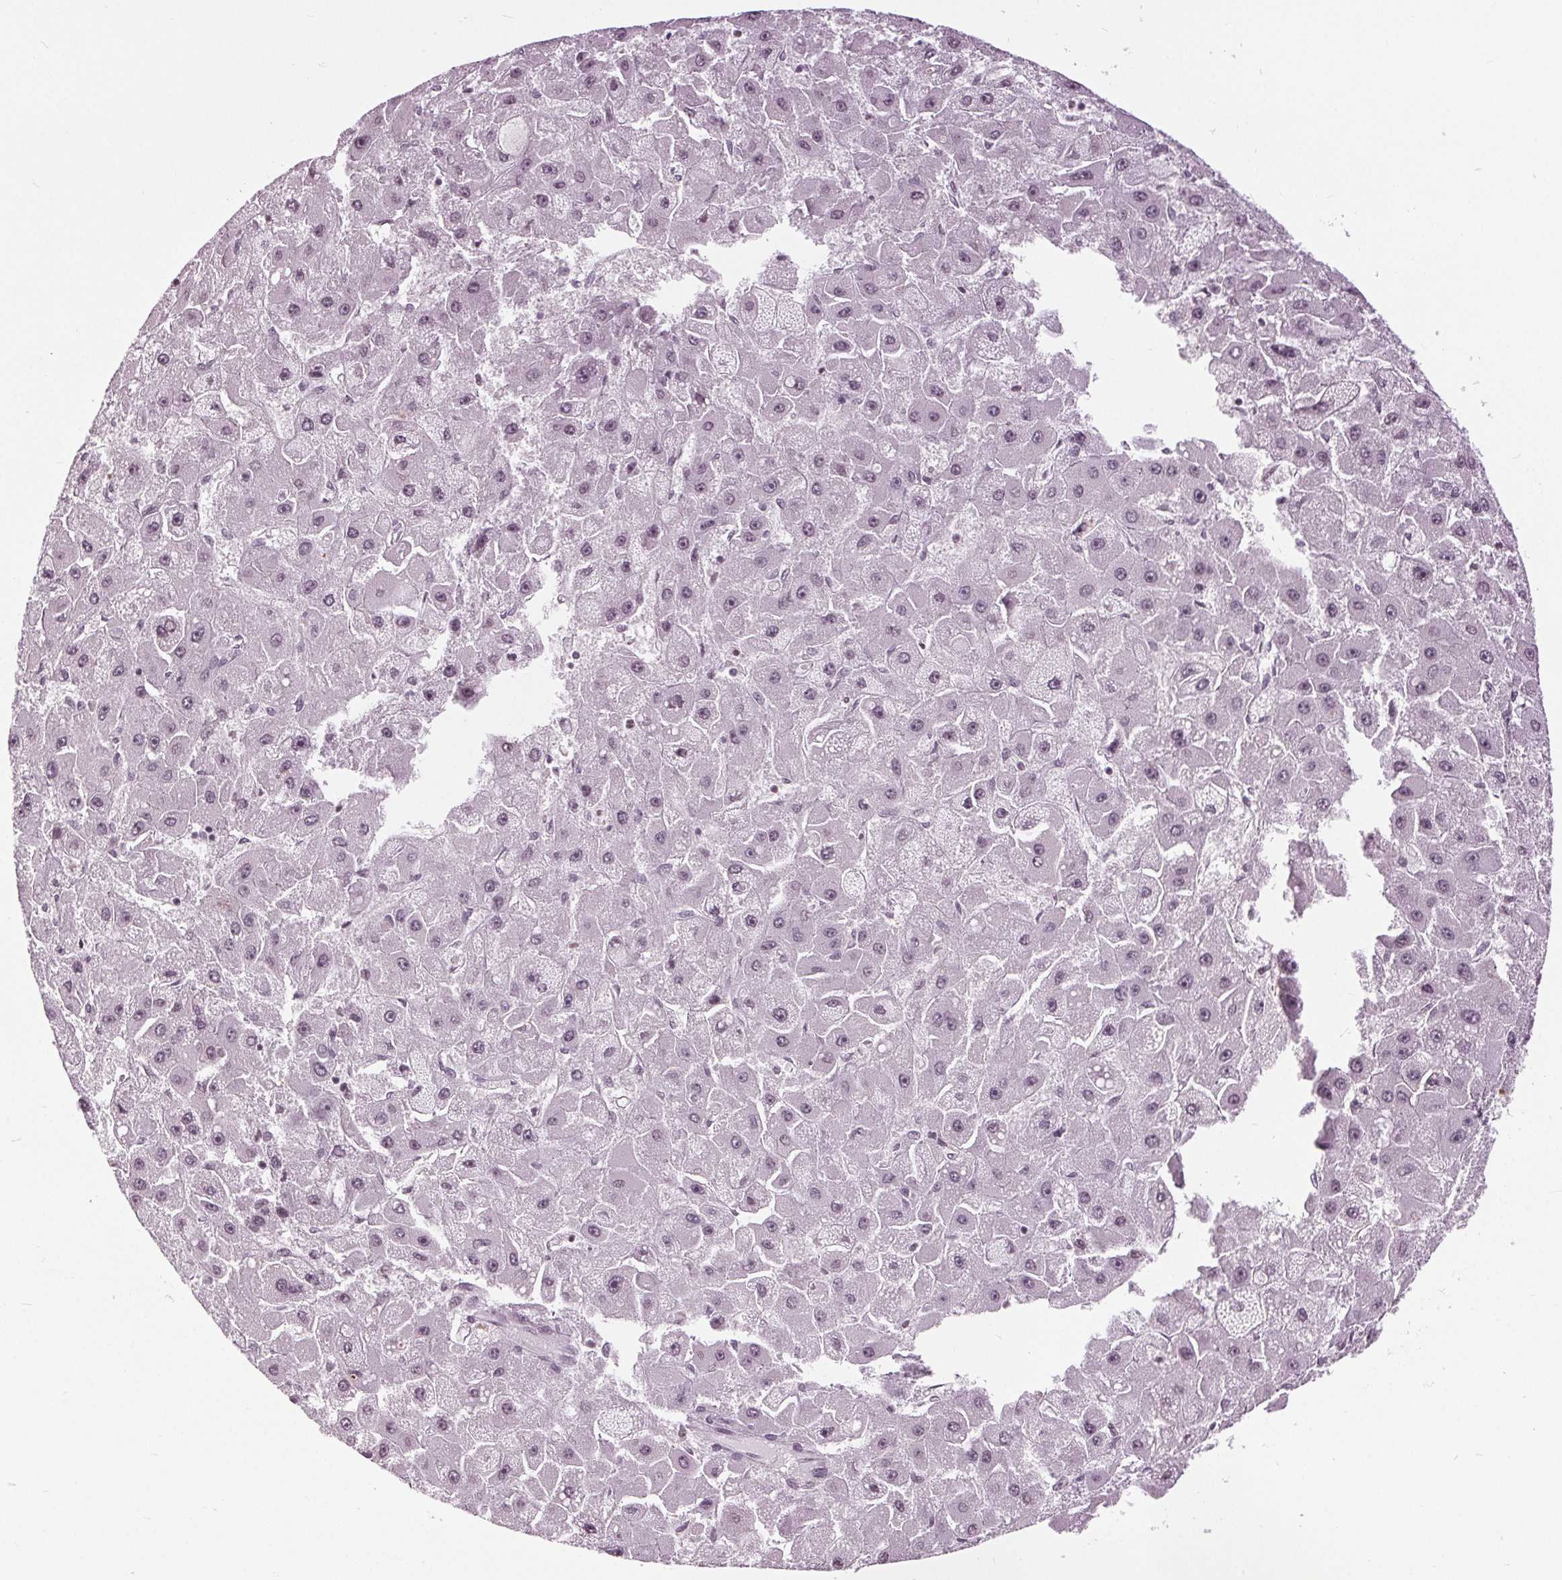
{"staining": {"intensity": "weak", "quantity": "<25%", "location": "nuclear"}, "tissue": "liver cancer", "cell_type": "Tumor cells", "image_type": "cancer", "snomed": [{"axis": "morphology", "description": "Carcinoma, Hepatocellular, NOS"}, {"axis": "topography", "description": "Liver"}], "caption": "Tumor cells show no significant protein staining in liver hepatocellular carcinoma. (DAB (3,3'-diaminobenzidine) immunohistochemistry (IHC) with hematoxylin counter stain).", "gene": "SLC9A4", "patient": {"sex": "female", "age": 25}}